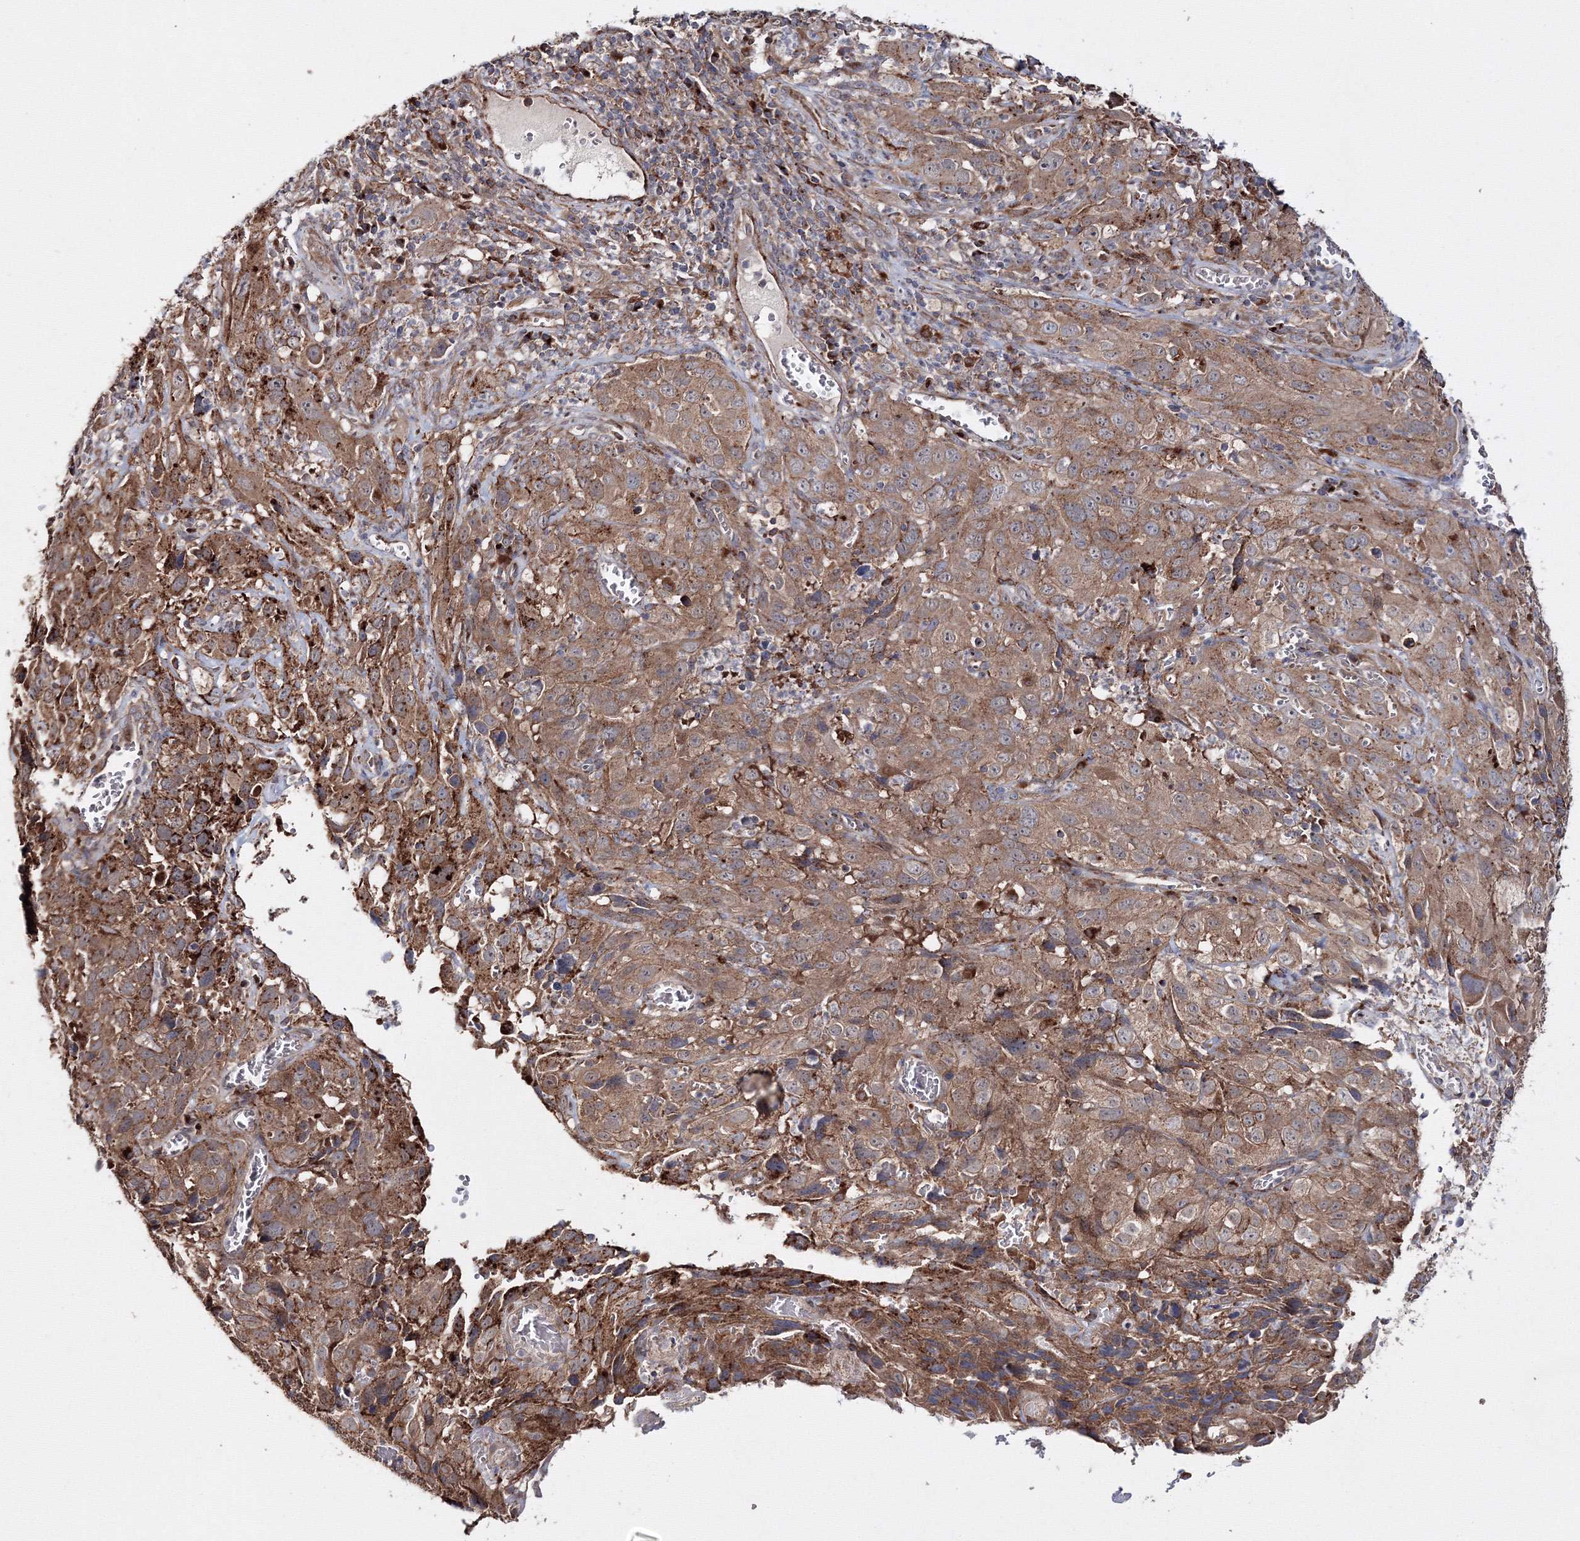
{"staining": {"intensity": "moderate", "quantity": ">75%", "location": "cytoplasmic/membranous"}, "tissue": "cervical cancer", "cell_type": "Tumor cells", "image_type": "cancer", "snomed": [{"axis": "morphology", "description": "Squamous cell carcinoma, NOS"}, {"axis": "topography", "description": "Cervix"}], "caption": "This is an image of immunohistochemistry (IHC) staining of cervical cancer (squamous cell carcinoma), which shows moderate staining in the cytoplasmic/membranous of tumor cells.", "gene": "DDO", "patient": {"sex": "female", "age": 32}}